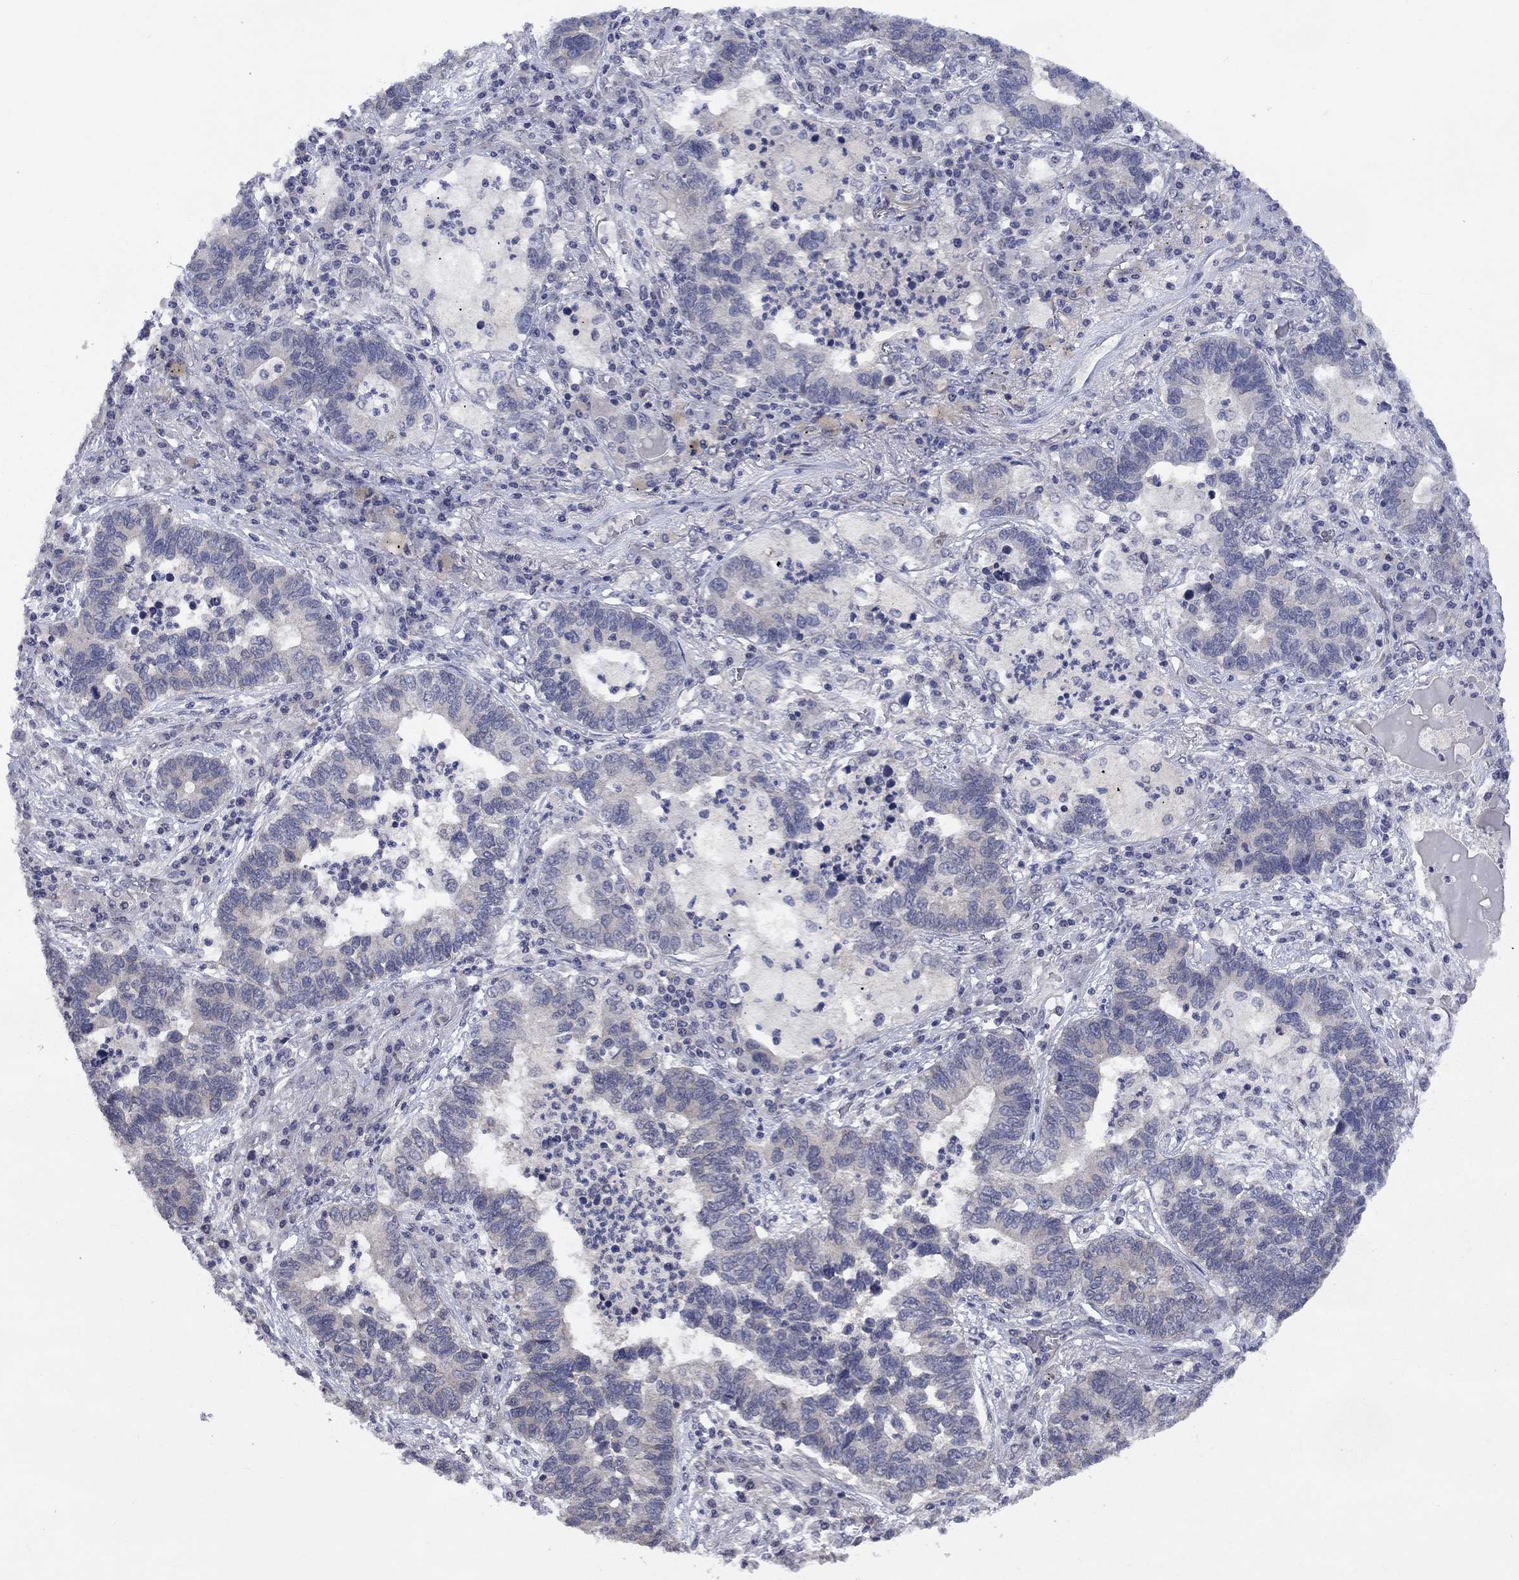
{"staining": {"intensity": "negative", "quantity": "none", "location": "none"}, "tissue": "lung cancer", "cell_type": "Tumor cells", "image_type": "cancer", "snomed": [{"axis": "morphology", "description": "Adenocarcinoma, NOS"}, {"axis": "topography", "description": "Lung"}], "caption": "This micrograph is of lung adenocarcinoma stained with immunohistochemistry to label a protein in brown with the nuclei are counter-stained blue. There is no staining in tumor cells.", "gene": "SPATA33", "patient": {"sex": "female", "age": 57}}